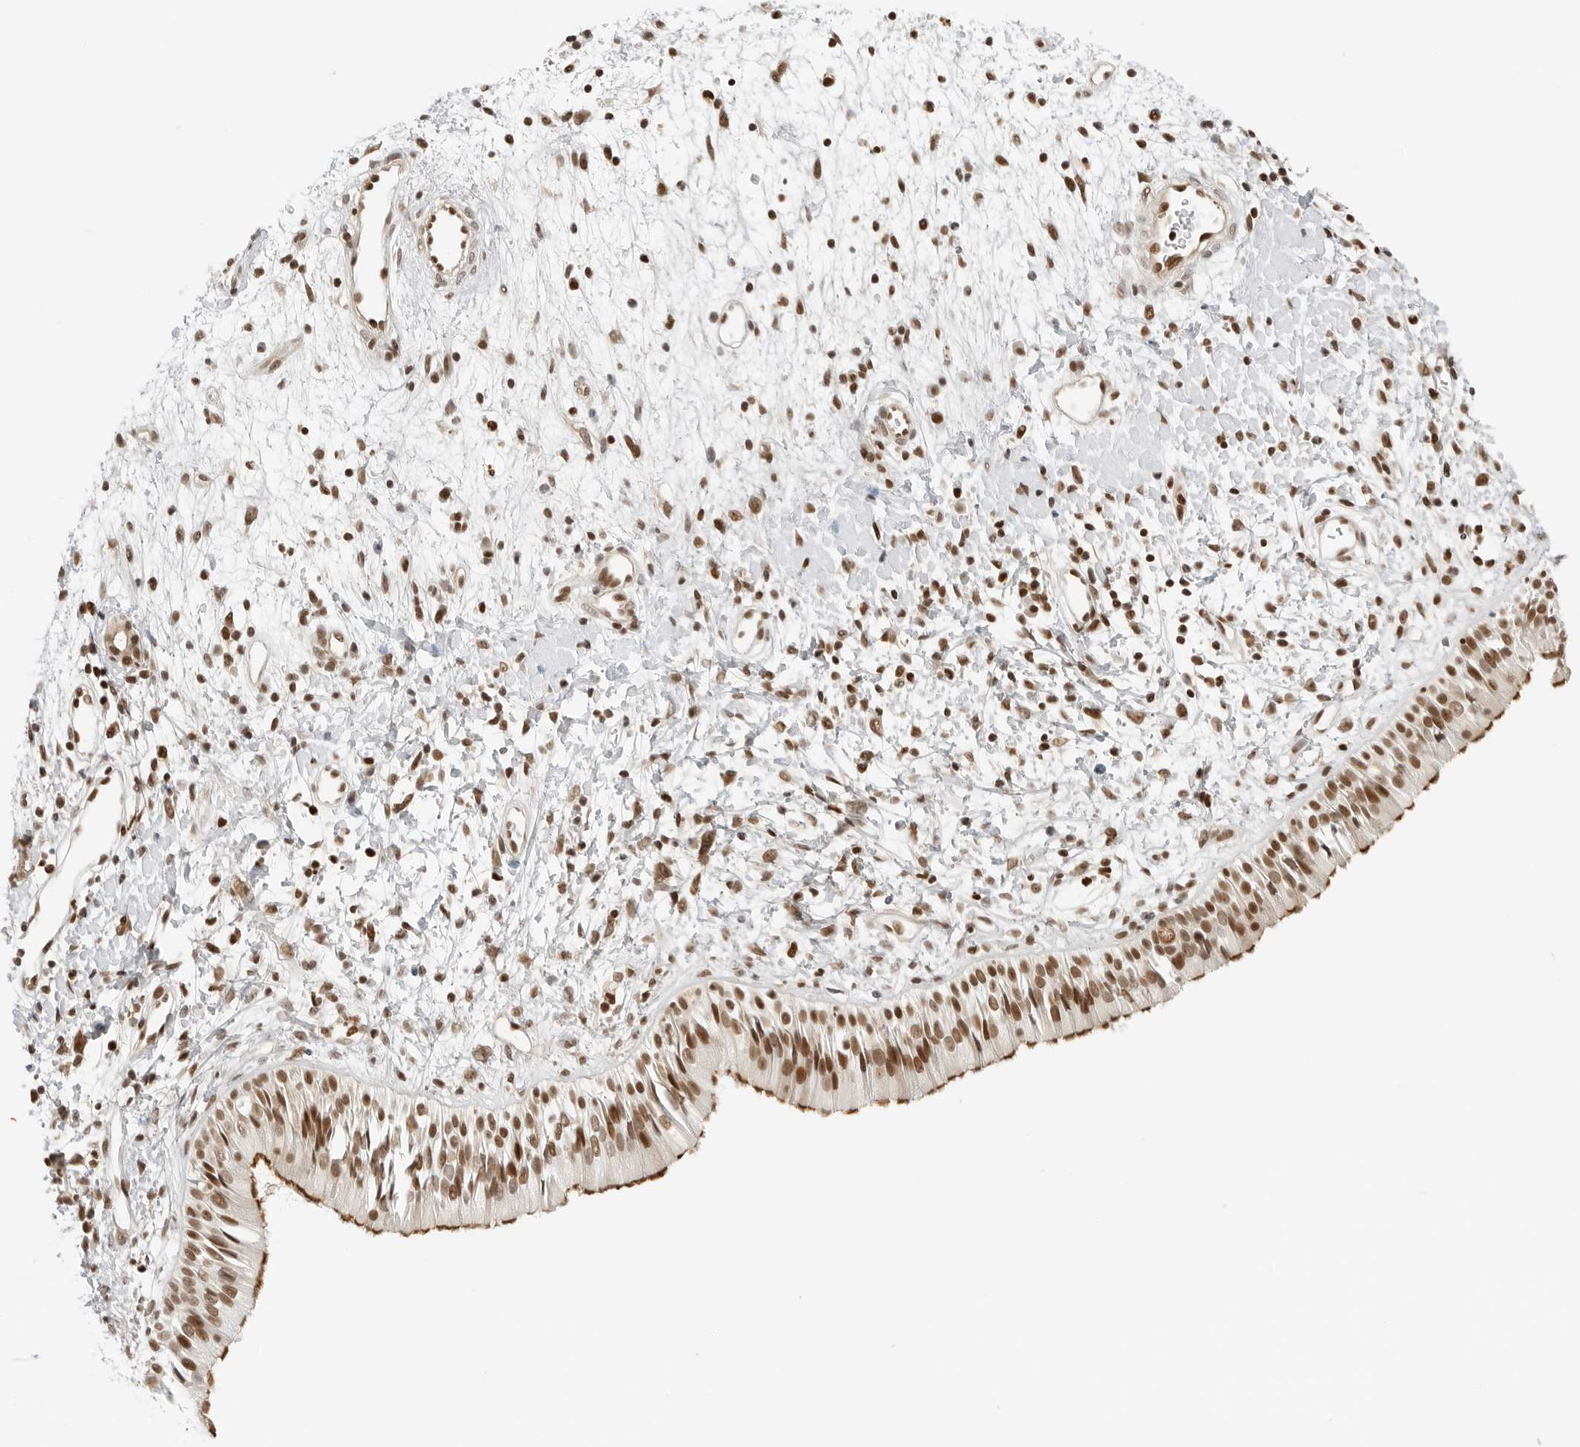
{"staining": {"intensity": "strong", "quantity": ">75%", "location": "cytoplasmic/membranous,nuclear"}, "tissue": "nasopharynx", "cell_type": "Respiratory epithelial cells", "image_type": "normal", "snomed": [{"axis": "morphology", "description": "Normal tissue, NOS"}, {"axis": "topography", "description": "Nasopharynx"}], "caption": "Immunohistochemistry micrograph of normal human nasopharynx stained for a protein (brown), which exhibits high levels of strong cytoplasmic/membranous,nuclear positivity in approximately >75% of respiratory epithelial cells.", "gene": "CRTC2", "patient": {"sex": "male", "age": 22}}